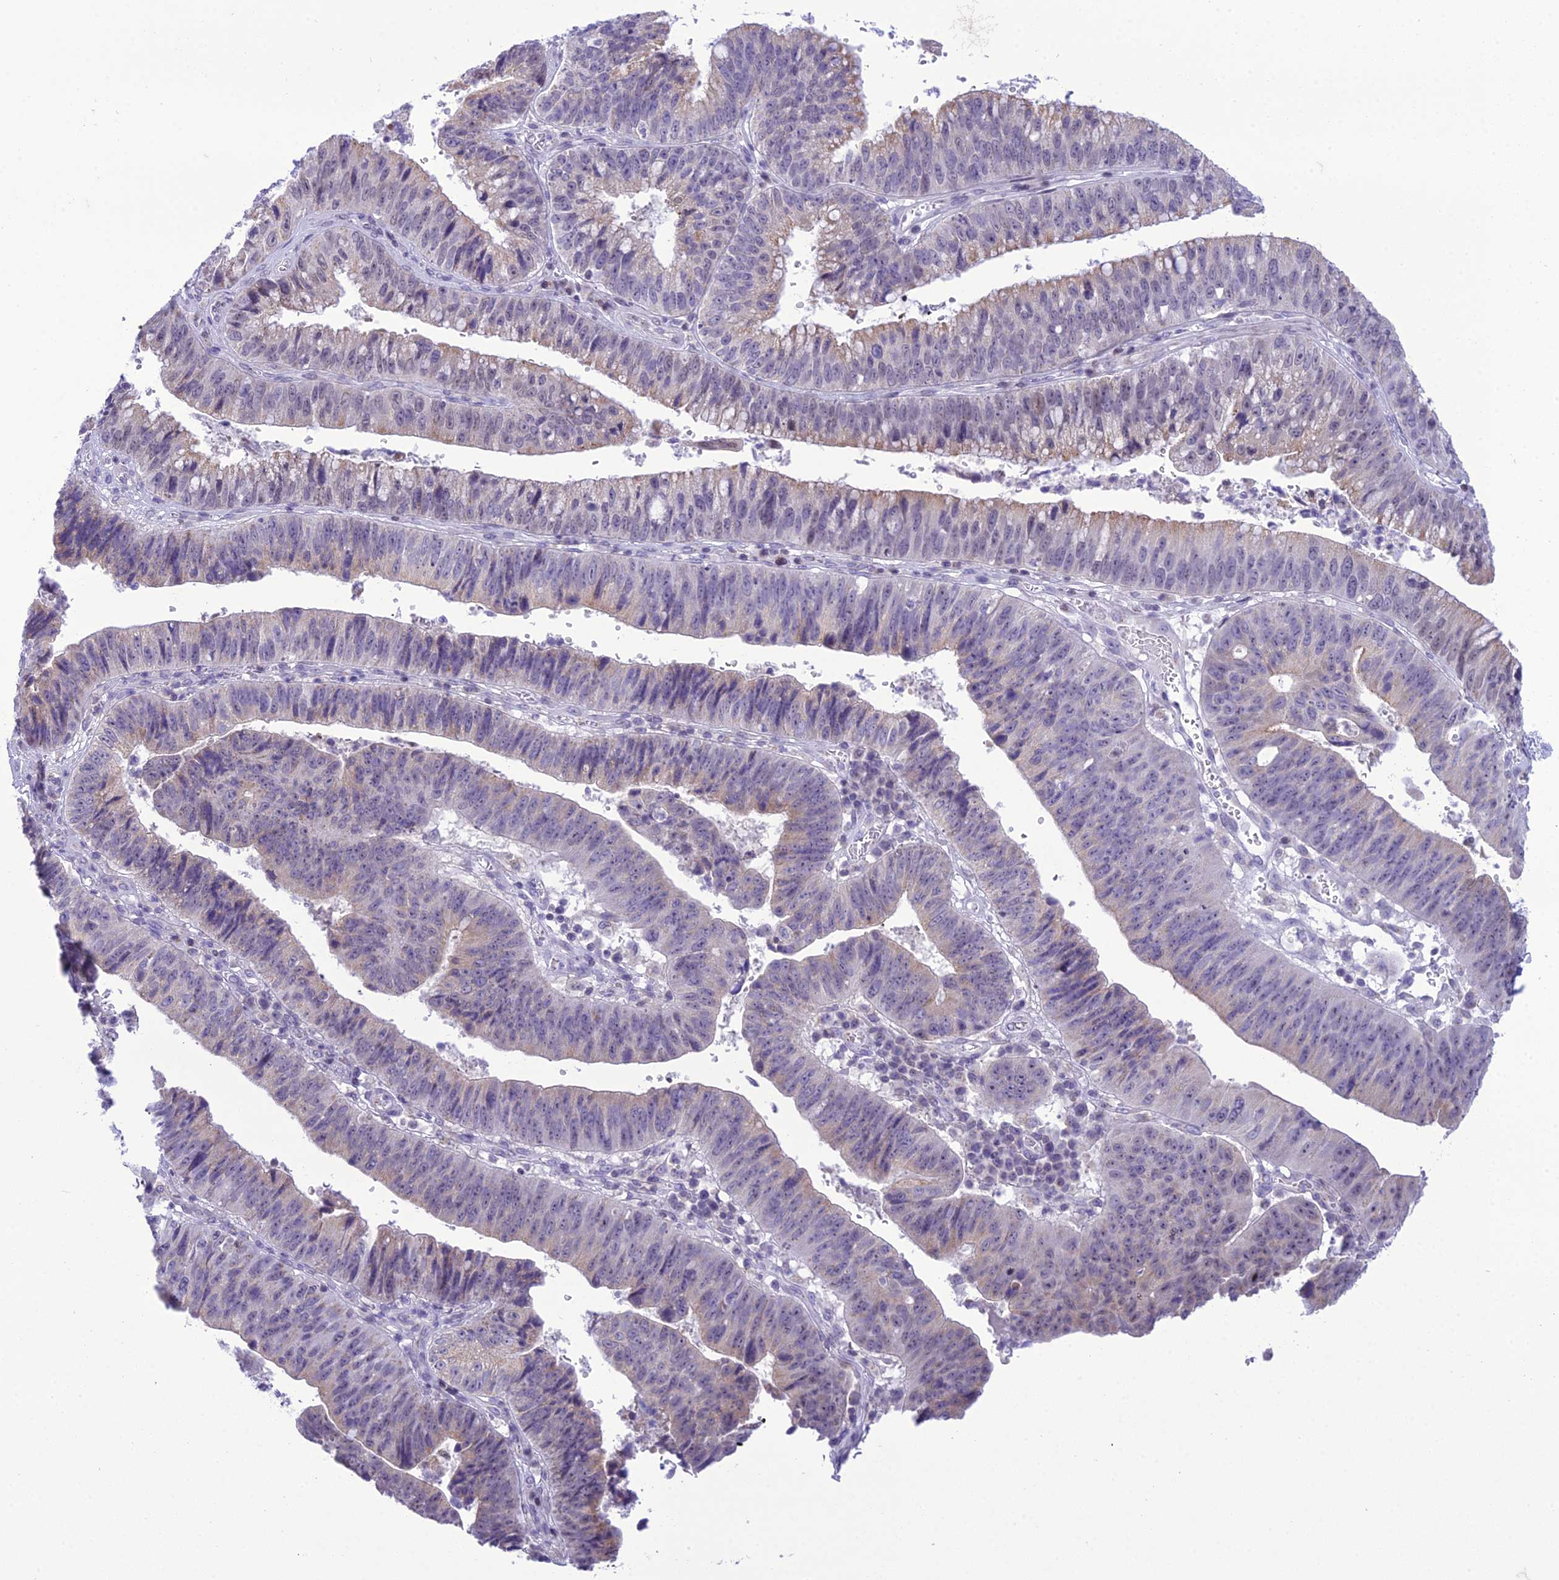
{"staining": {"intensity": "moderate", "quantity": "<25%", "location": "cytoplasmic/membranous"}, "tissue": "stomach cancer", "cell_type": "Tumor cells", "image_type": "cancer", "snomed": [{"axis": "morphology", "description": "Adenocarcinoma, NOS"}, {"axis": "topography", "description": "Stomach"}], "caption": "This is a photomicrograph of immunohistochemistry staining of stomach cancer, which shows moderate positivity in the cytoplasmic/membranous of tumor cells.", "gene": "B9D2", "patient": {"sex": "male", "age": 59}}